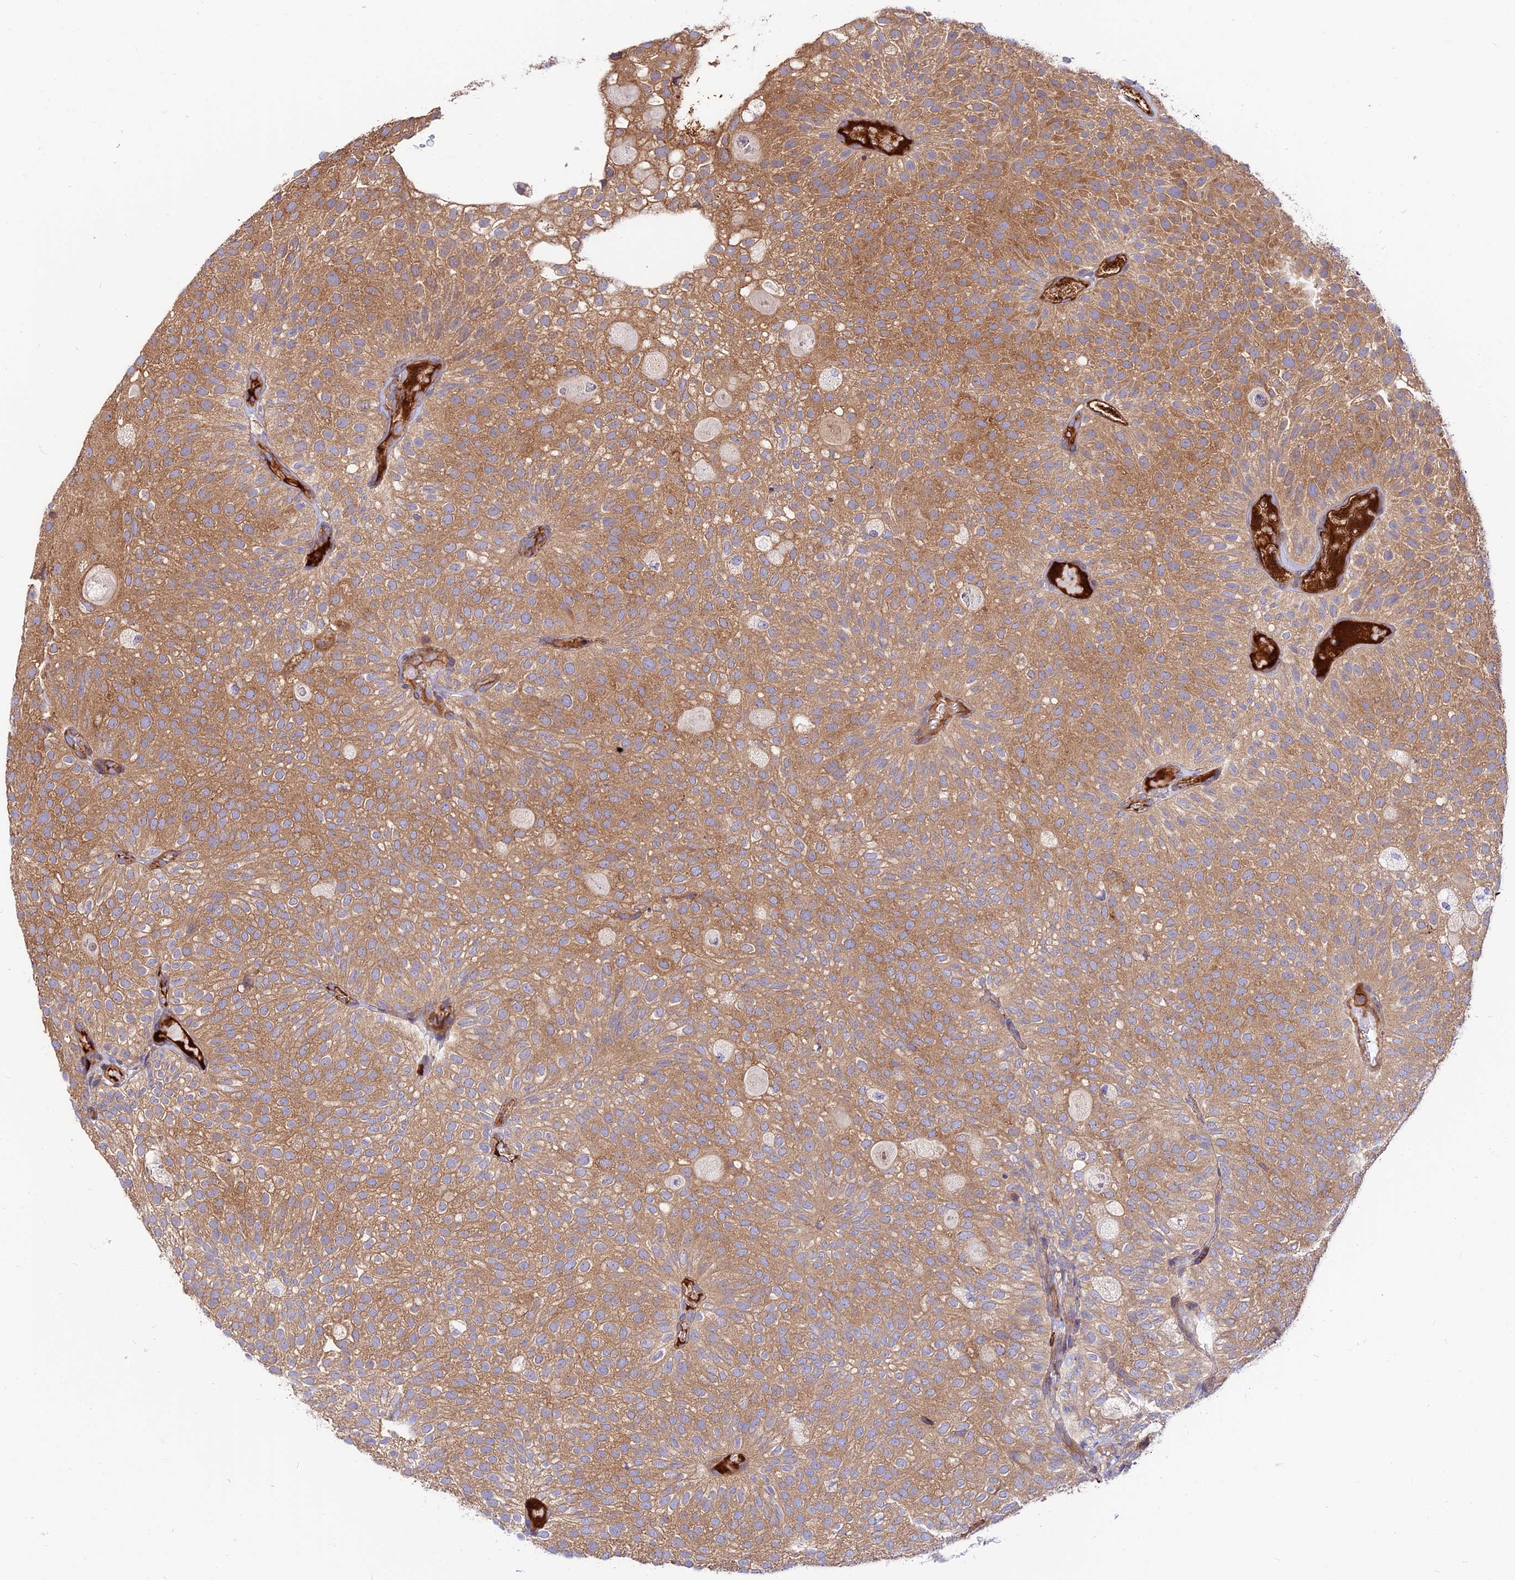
{"staining": {"intensity": "moderate", "quantity": ">75%", "location": "cytoplasmic/membranous"}, "tissue": "urothelial cancer", "cell_type": "Tumor cells", "image_type": "cancer", "snomed": [{"axis": "morphology", "description": "Urothelial carcinoma, Low grade"}, {"axis": "topography", "description": "Urinary bladder"}], "caption": "Brown immunohistochemical staining in human urothelial cancer reveals moderate cytoplasmic/membranous positivity in approximately >75% of tumor cells.", "gene": "PYM1", "patient": {"sex": "male", "age": 78}}